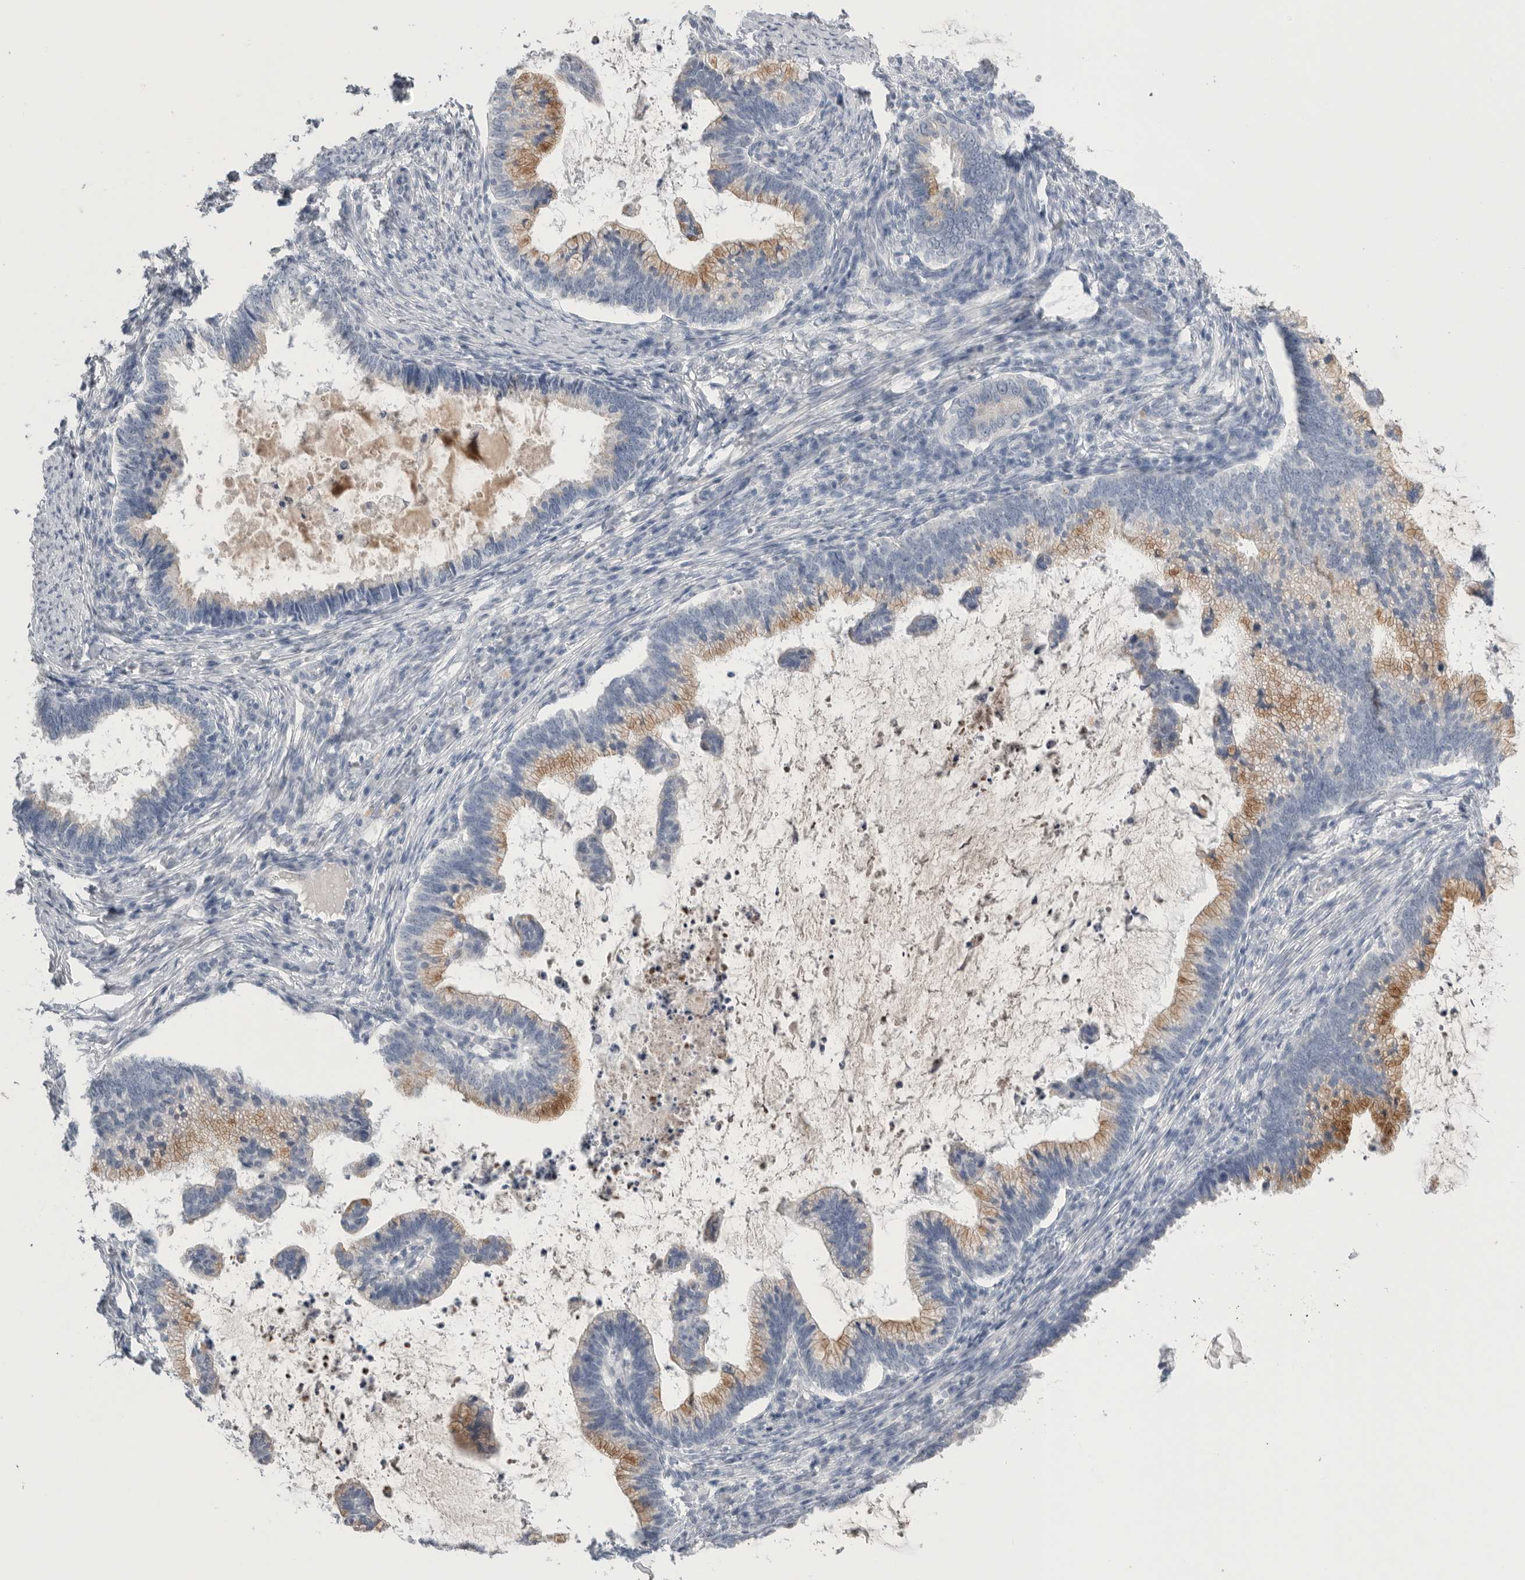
{"staining": {"intensity": "moderate", "quantity": "25%-75%", "location": "cytoplasmic/membranous"}, "tissue": "cervical cancer", "cell_type": "Tumor cells", "image_type": "cancer", "snomed": [{"axis": "morphology", "description": "Adenocarcinoma, NOS"}, {"axis": "topography", "description": "Cervix"}], "caption": "Cervical cancer tissue exhibits moderate cytoplasmic/membranous staining in about 25%-75% of tumor cells", "gene": "TIMP1", "patient": {"sex": "female", "age": 36}}